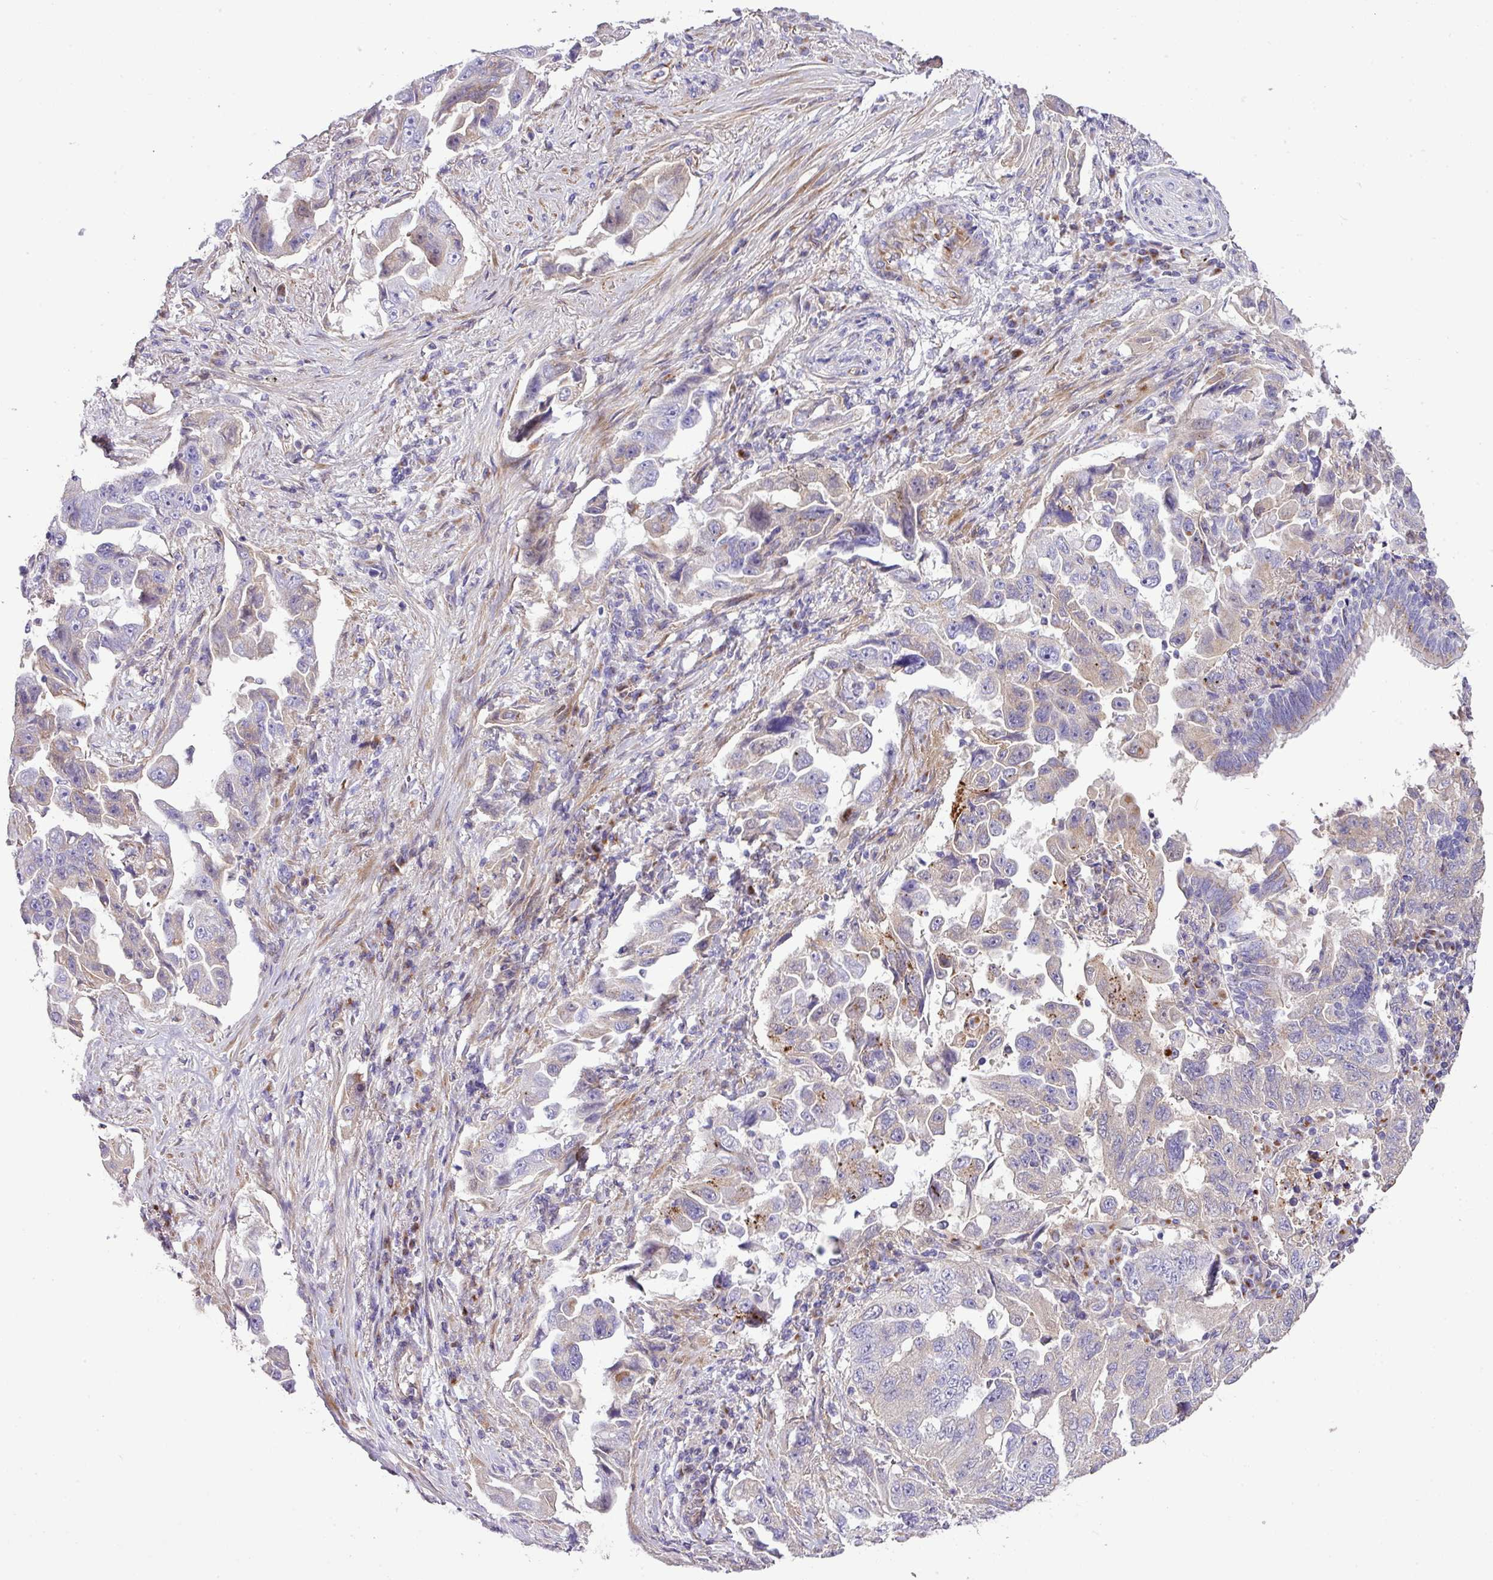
{"staining": {"intensity": "moderate", "quantity": "<25%", "location": "cytoplasmic/membranous"}, "tissue": "lung cancer", "cell_type": "Tumor cells", "image_type": "cancer", "snomed": [{"axis": "morphology", "description": "Adenocarcinoma, NOS"}, {"axis": "topography", "description": "Lung"}], "caption": "Approximately <25% of tumor cells in lung cancer (adenocarcinoma) demonstrate moderate cytoplasmic/membranous protein staining as visualized by brown immunohistochemical staining.", "gene": "CTXN2", "patient": {"sex": "female", "age": 51}}